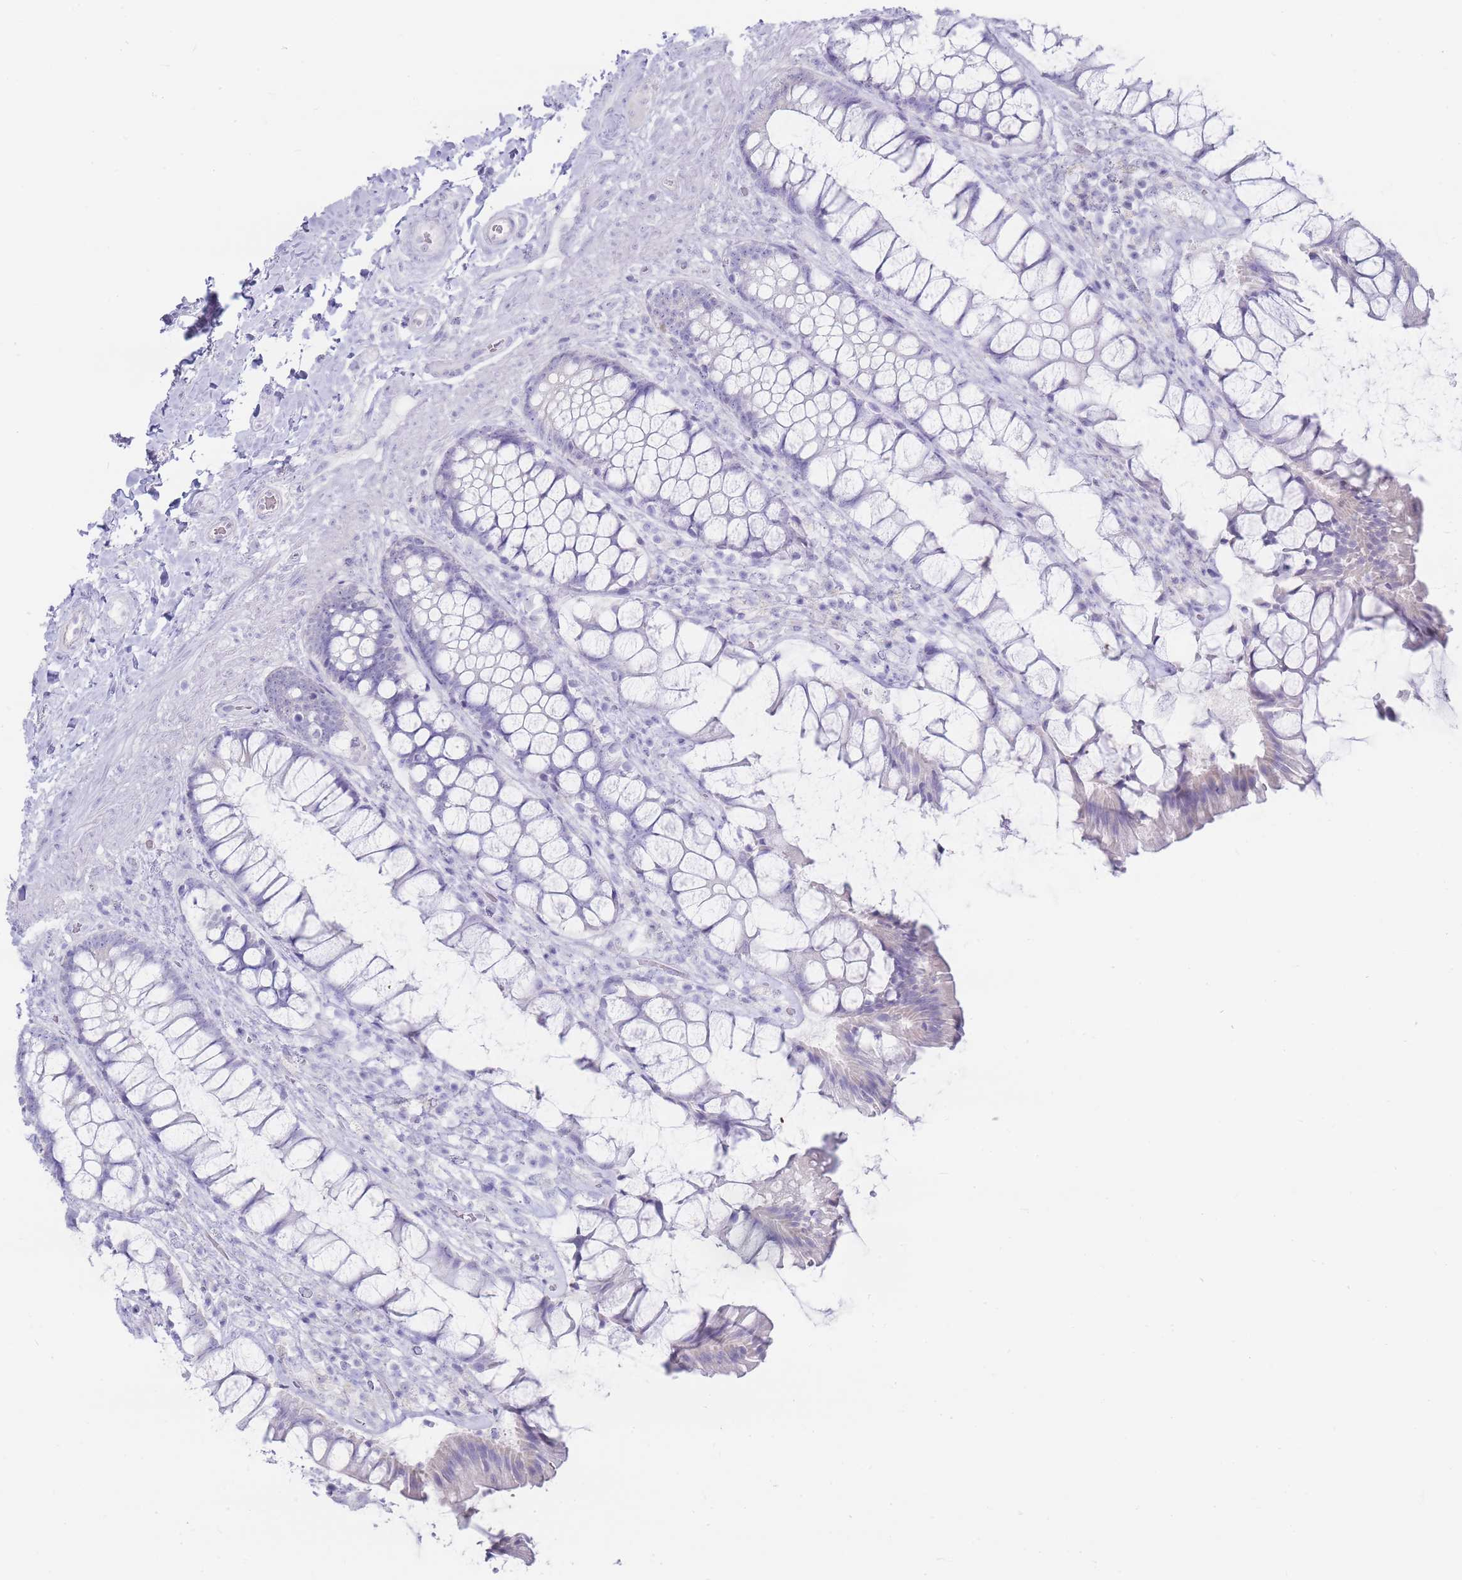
{"staining": {"intensity": "negative", "quantity": "none", "location": "none"}, "tissue": "rectum", "cell_type": "Glandular cells", "image_type": "normal", "snomed": [{"axis": "morphology", "description": "Normal tissue, NOS"}, {"axis": "topography", "description": "Rectum"}], "caption": "A histopathology image of human rectum is negative for staining in glandular cells. (Stains: DAB (3,3'-diaminobenzidine) immunohistochemistry with hematoxylin counter stain, Microscopy: brightfield microscopy at high magnification).", "gene": "ENSG00000284931", "patient": {"sex": "female", "age": 58}}